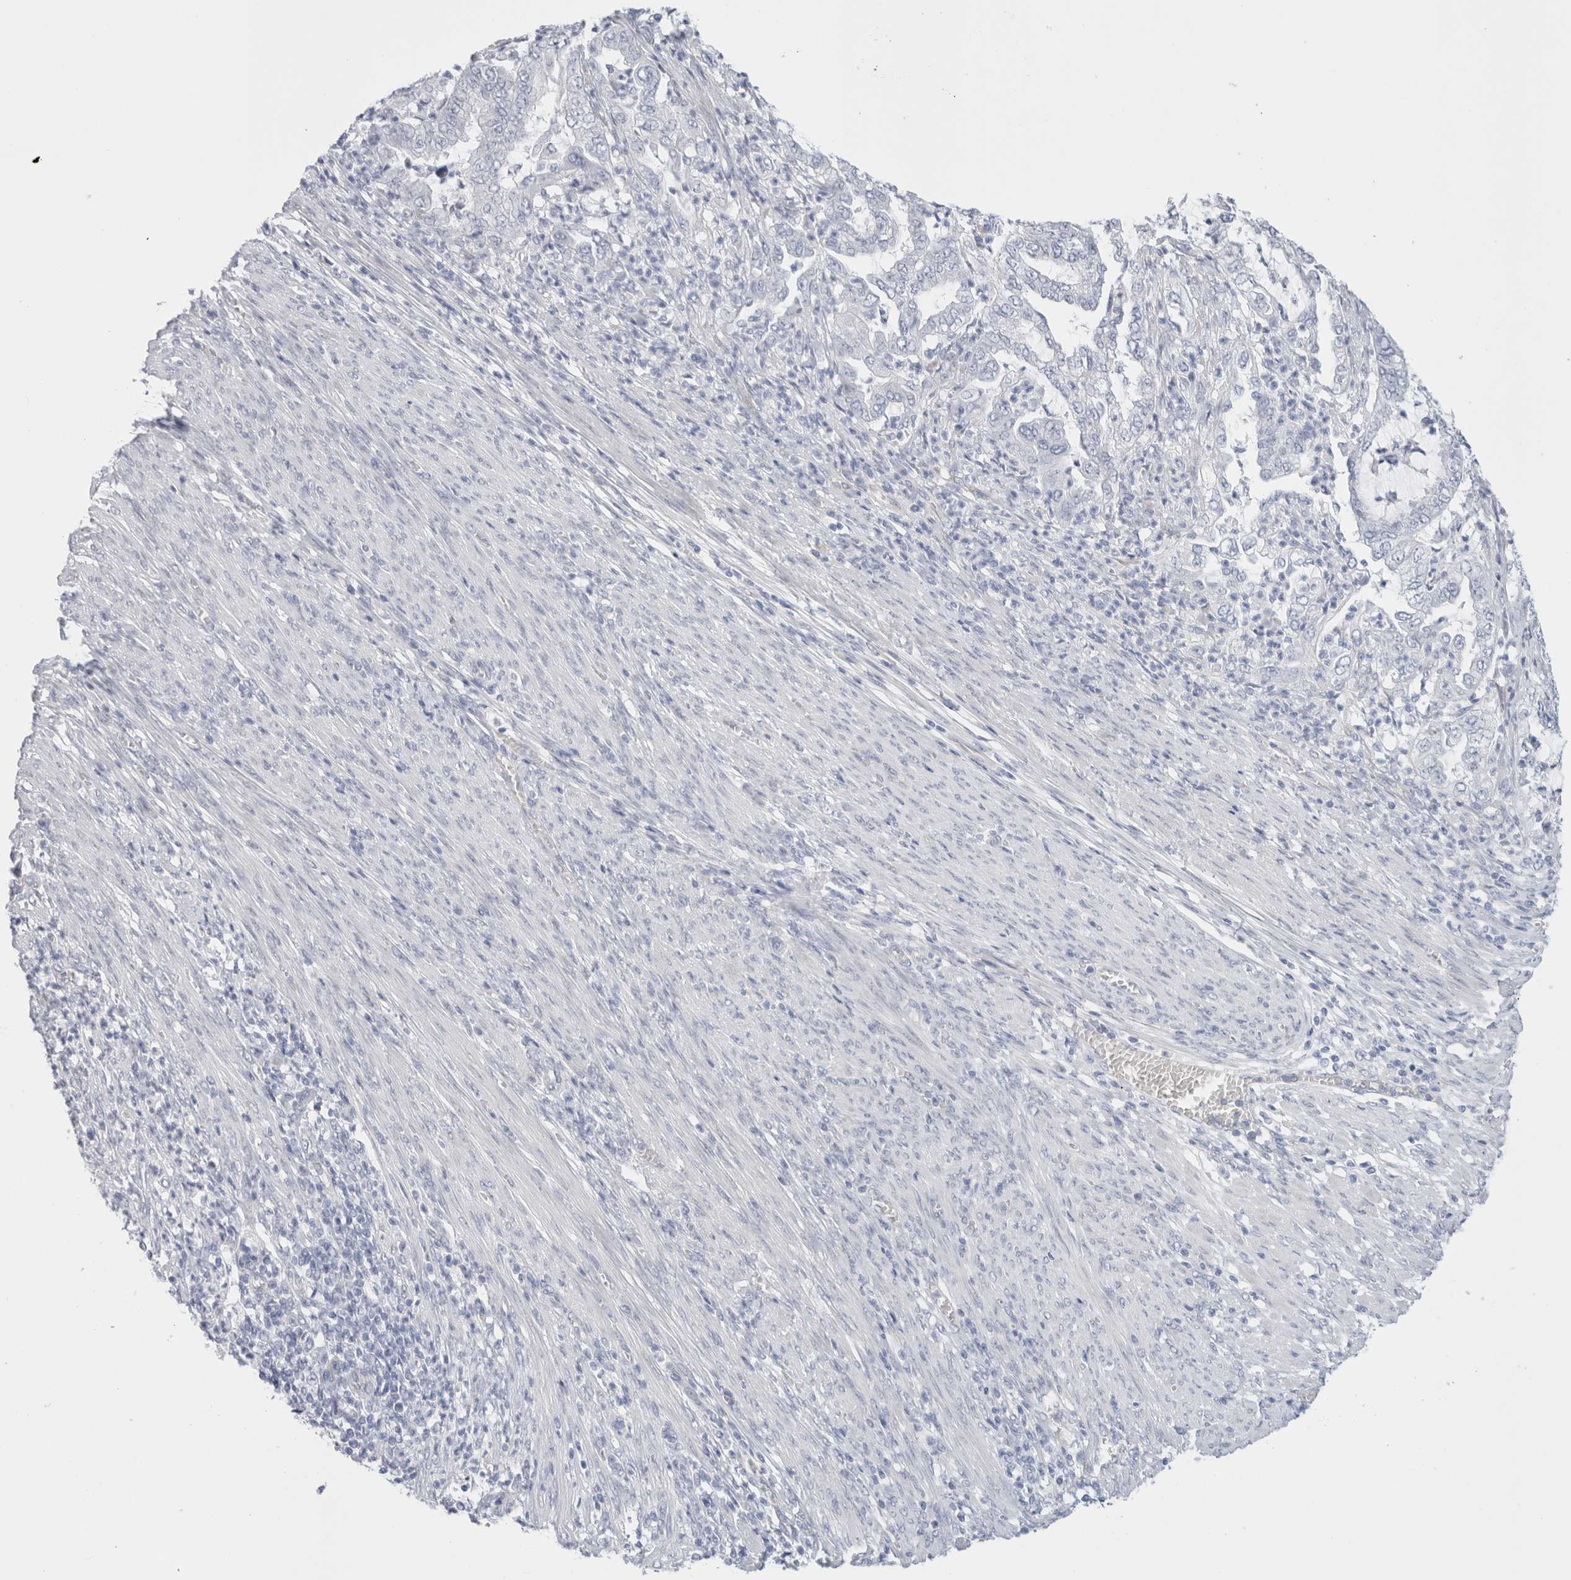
{"staining": {"intensity": "negative", "quantity": "none", "location": "none"}, "tissue": "endometrial cancer", "cell_type": "Tumor cells", "image_type": "cancer", "snomed": [{"axis": "morphology", "description": "Adenocarcinoma, NOS"}, {"axis": "topography", "description": "Endometrium"}], "caption": "A micrograph of endometrial cancer (adenocarcinoma) stained for a protein demonstrates no brown staining in tumor cells.", "gene": "RTN4", "patient": {"sex": "female", "age": 49}}